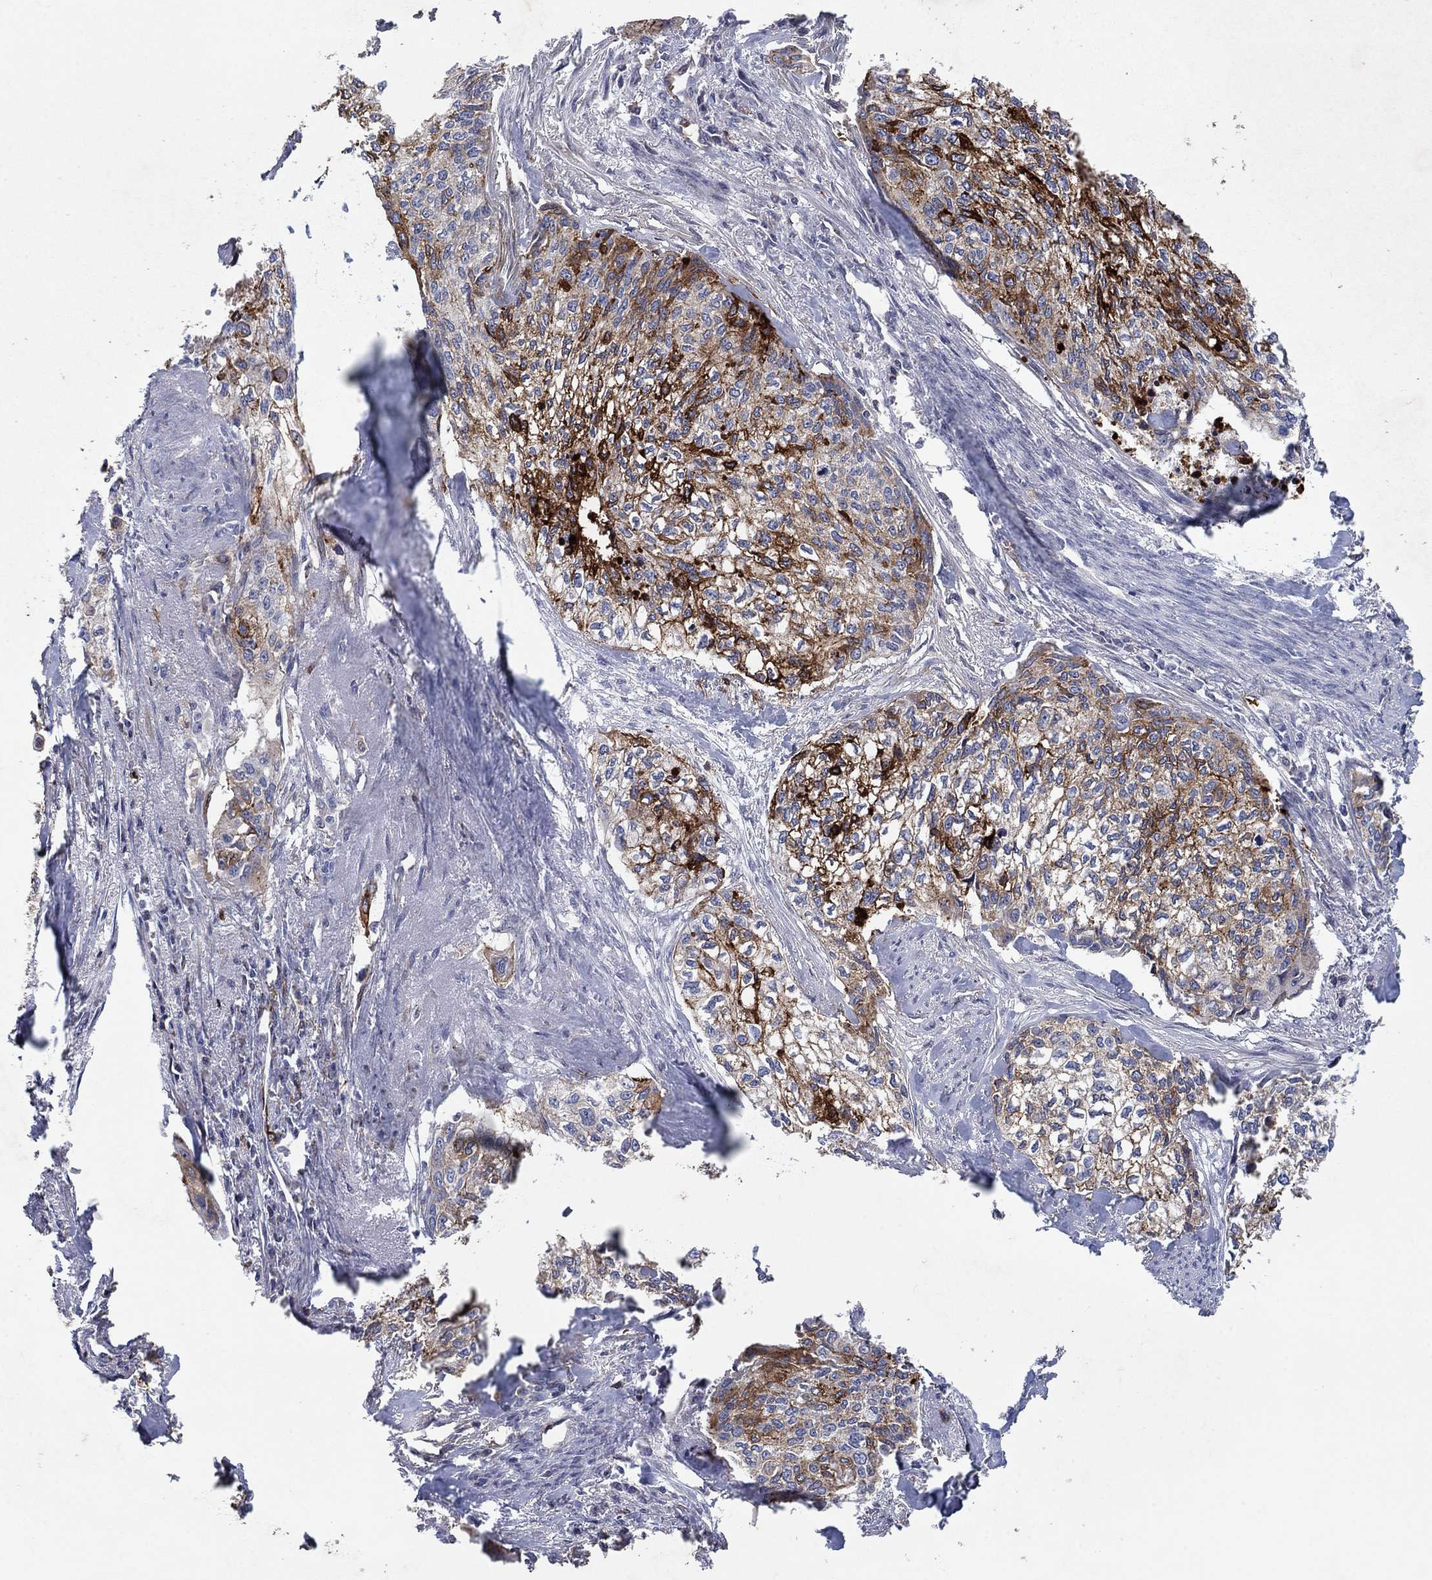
{"staining": {"intensity": "strong", "quantity": "25%-75%", "location": "cytoplasmic/membranous"}, "tissue": "cervical cancer", "cell_type": "Tumor cells", "image_type": "cancer", "snomed": [{"axis": "morphology", "description": "Squamous cell carcinoma, NOS"}, {"axis": "topography", "description": "Cervix"}], "caption": "Squamous cell carcinoma (cervical) stained with a brown dye displays strong cytoplasmic/membranous positive expression in about 25%-75% of tumor cells.", "gene": "SDC1", "patient": {"sex": "female", "age": 58}}